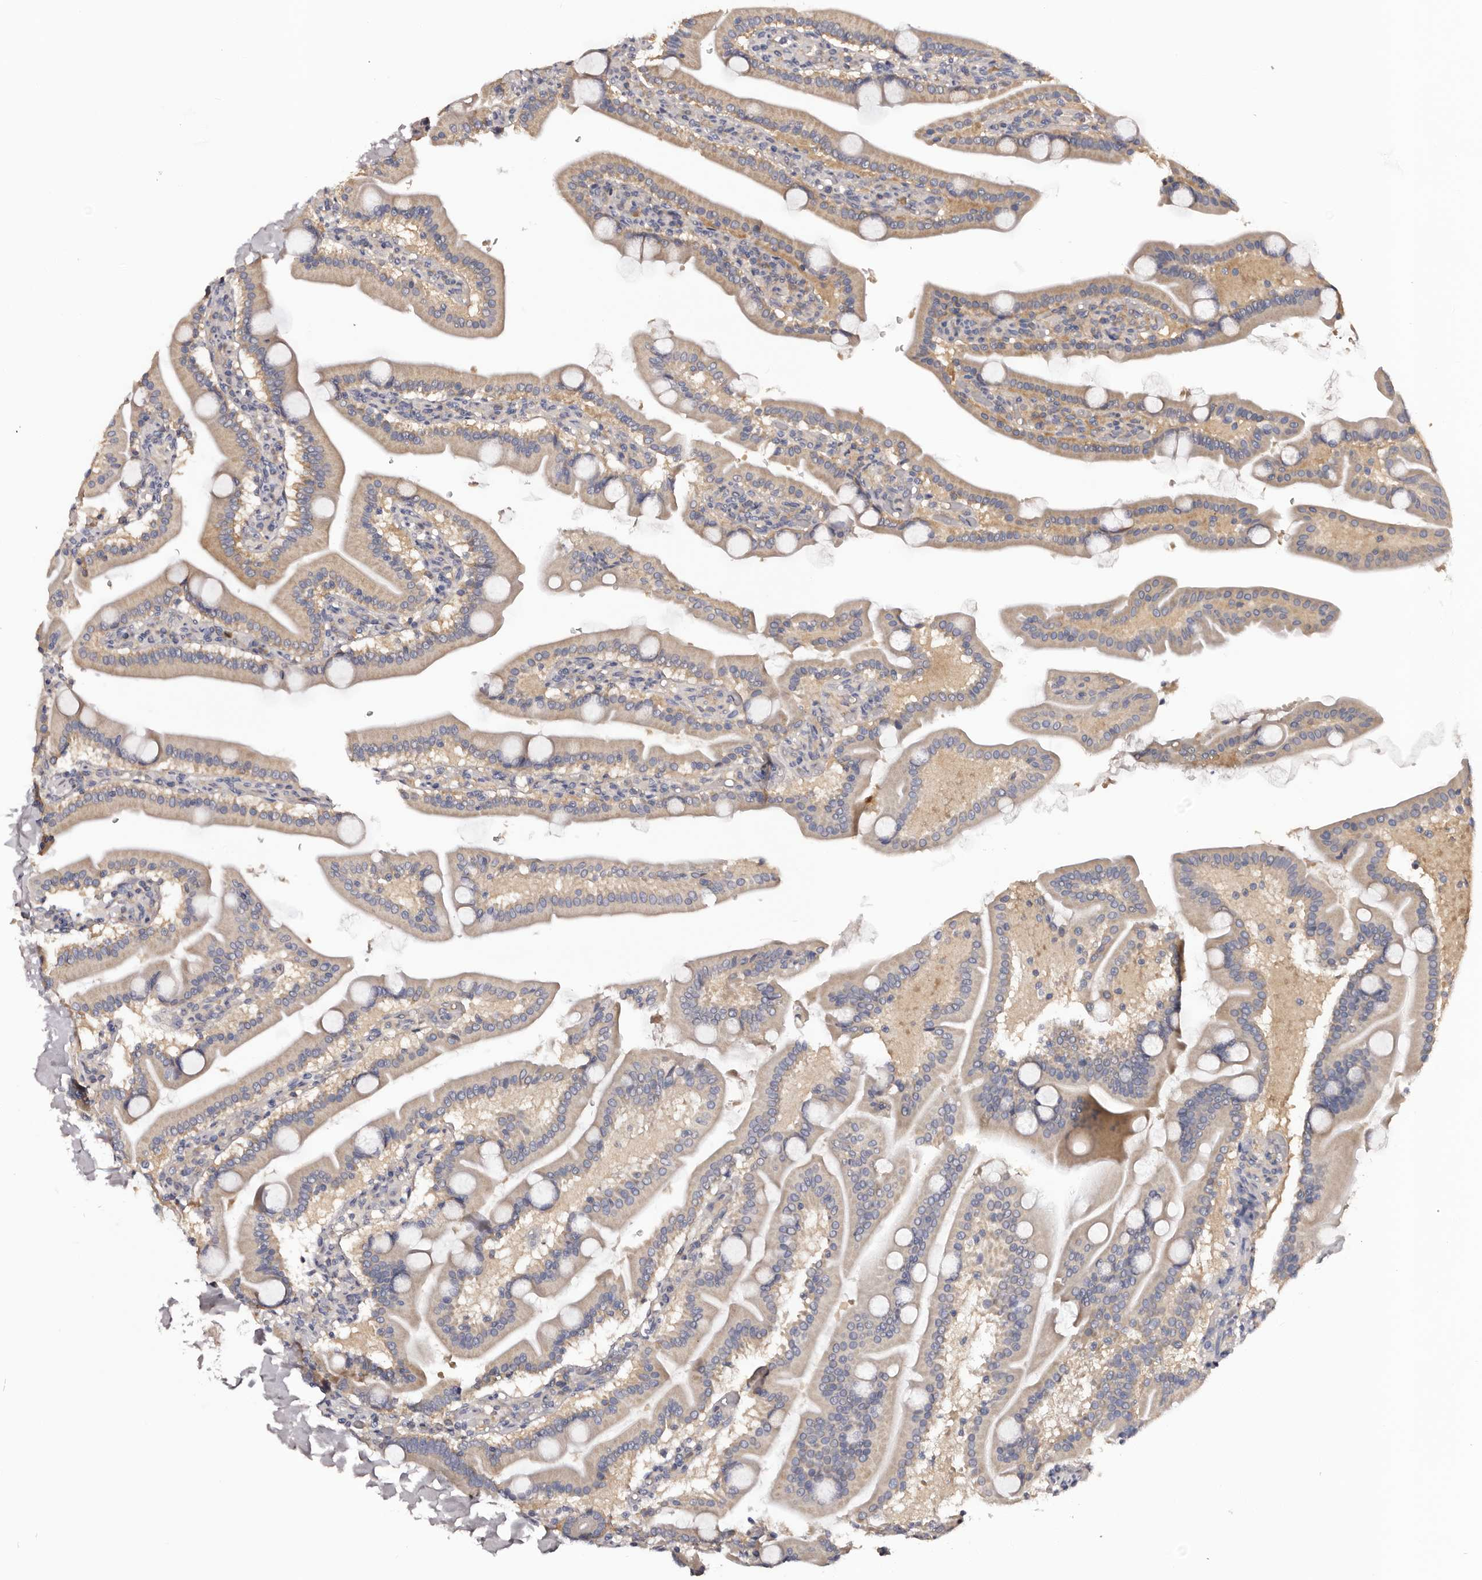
{"staining": {"intensity": "strong", "quantity": "25%-75%", "location": "cytoplasmic/membranous"}, "tissue": "duodenum", "cell_type": "Glandular cells", "image_type": "normal", "snomed": [{"axis": "morphology", "description": "Normal tissue, NOS"}, {"axis": "topography", "description": "Duodenum"}], "caption": "The immunohistochemical stain labels strong cytoplasmic/membranous staining in glandular cells of normal duodenum.", "gene": "LTV1", "patient": {"sex": "male", "age": 55}}